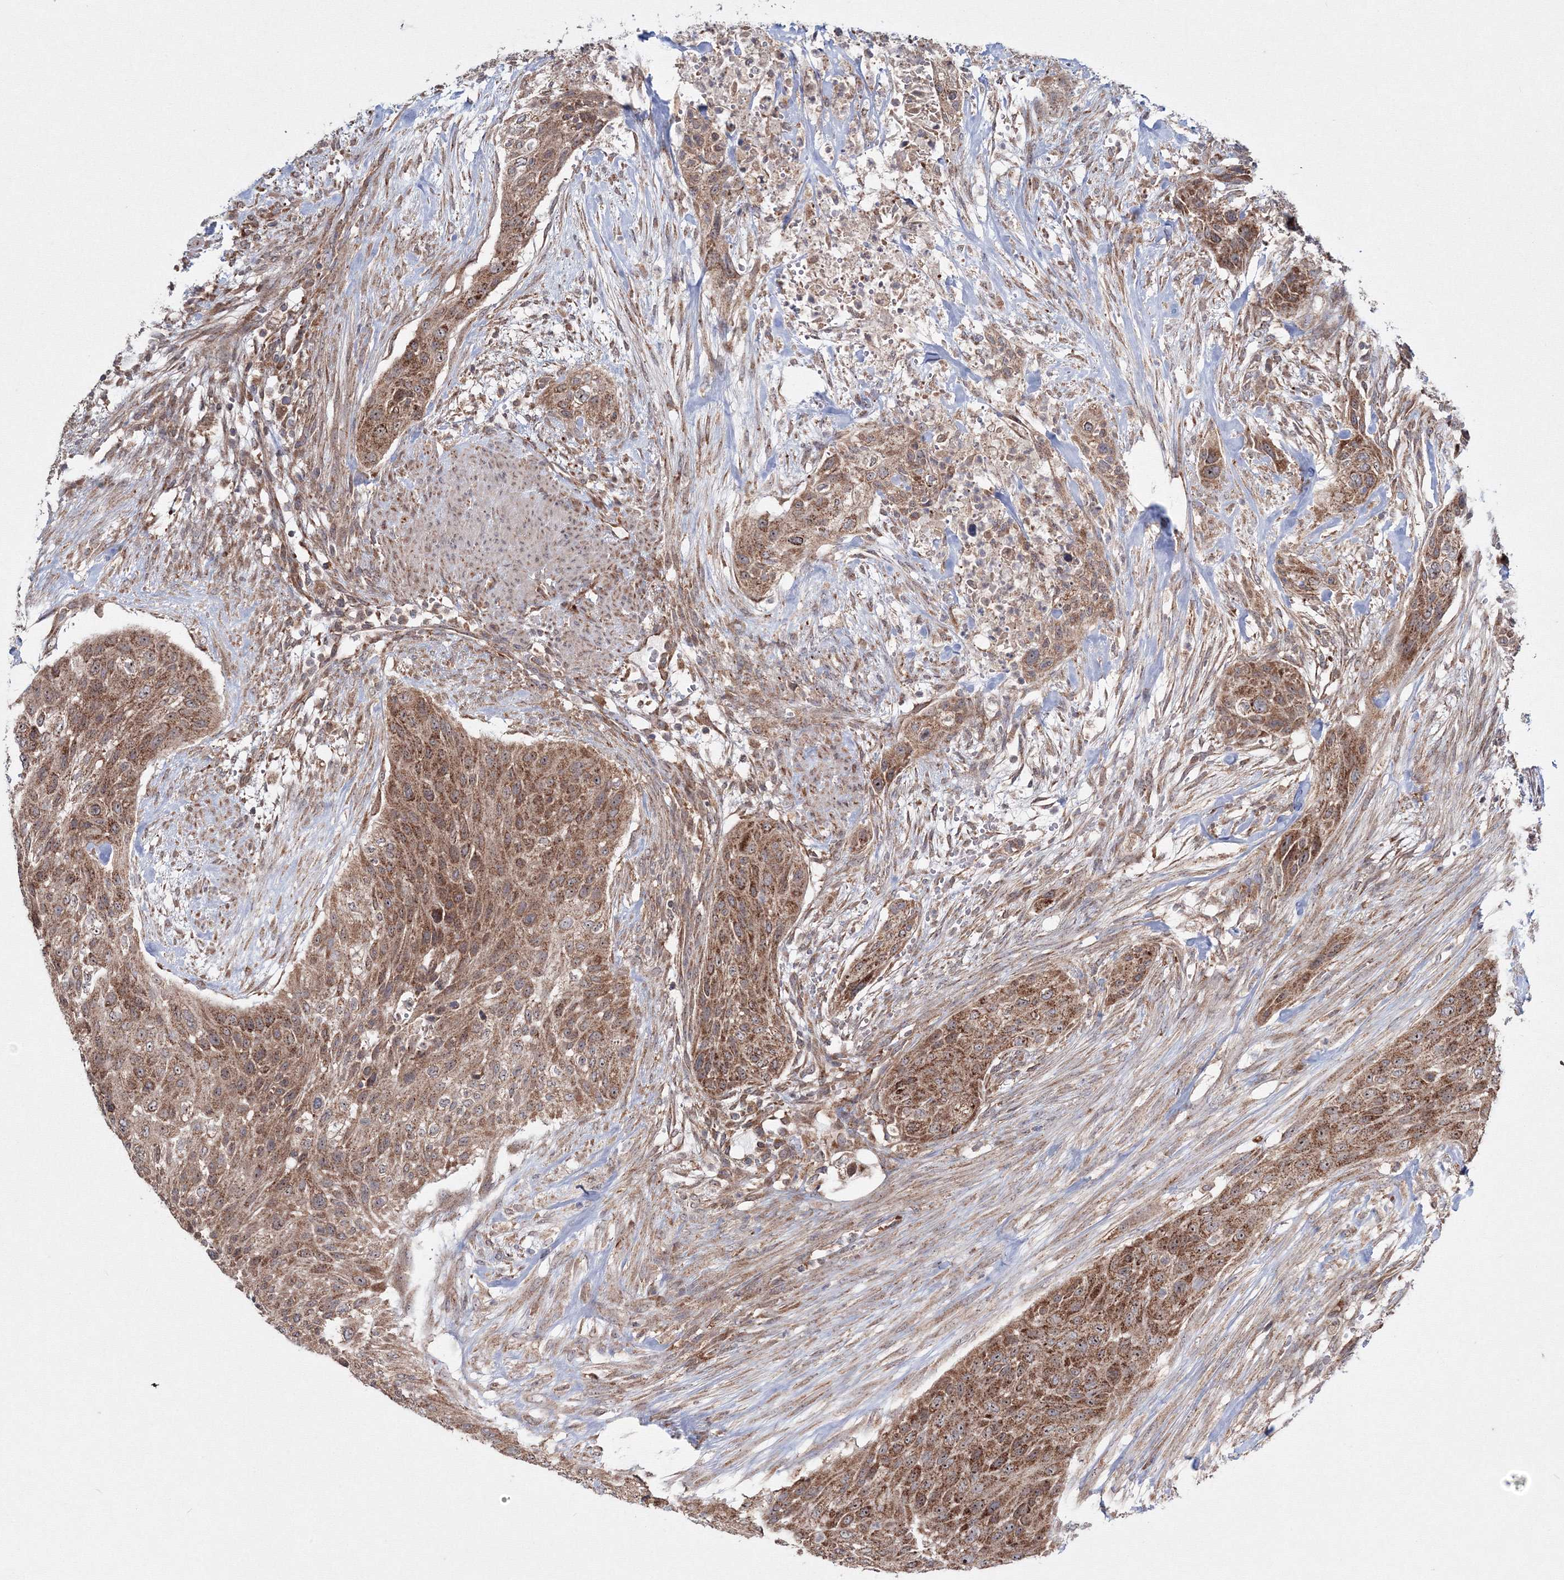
{"staining": {"intensity": "strong", "quantity": ">75%", "location": "cytoplasmic/membranous"}, "tissue": "urothelial cancer", "cell_type": "Tumor cells", "image_type": "cancer", "snomed": [{"axis": "morphology", "description": "Urothelial carcinoma, High grade"}, {"axis": "topography", "description": "Urinary bladder"}], "caption": "Immunohistochemistry (DAB (3,3'-diaminobenzidine)) staining of urothelial cancer shows strong cytoplasmic/membranous protein staining in about >75% of tumor cells. Nuclei are stained in blue.", "gene": "PEX13", "patient": {"sex": "male", "age": 35}}